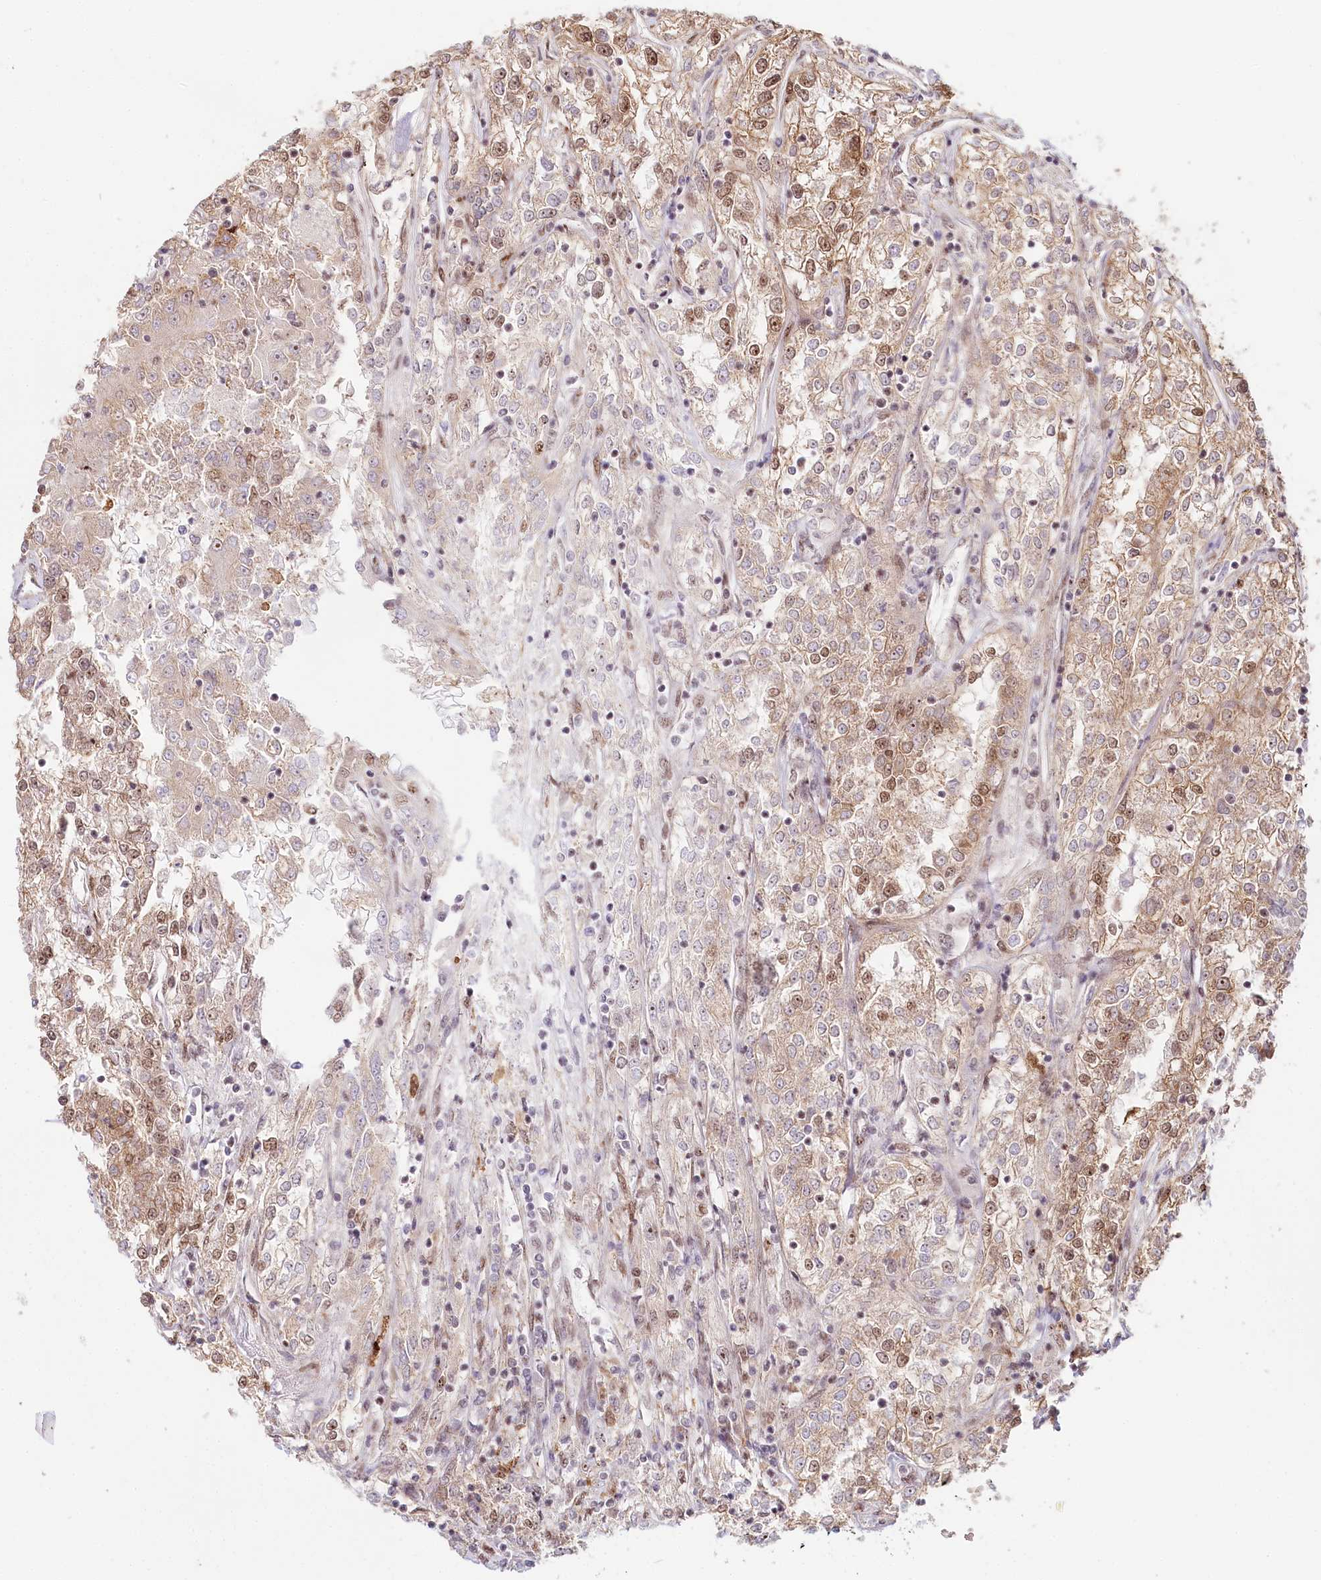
{"staining": {"intensity": "moderate", "quantity": ">75%", "location": "cytoplasmic/membranous,nuclear"}, "tissue": "renal cancer", "cell_type": "Tumor cells", "image_type": "cancer", "snomed": [{"axis": "morphology", "description": "Adenocarcinoma, NOS"}, {"axis": "topography", "description": "Kidney"}], "caption": "A high-resolution photomicrograph shows IHC staining of renal adenocarcinoma, which displays moderate cytoplasmic/membranous and nuclear positivity in about >75% of tumor cells.", "gene": "TUBGCP2", "patient": {"sex": "female", "age": 52}}